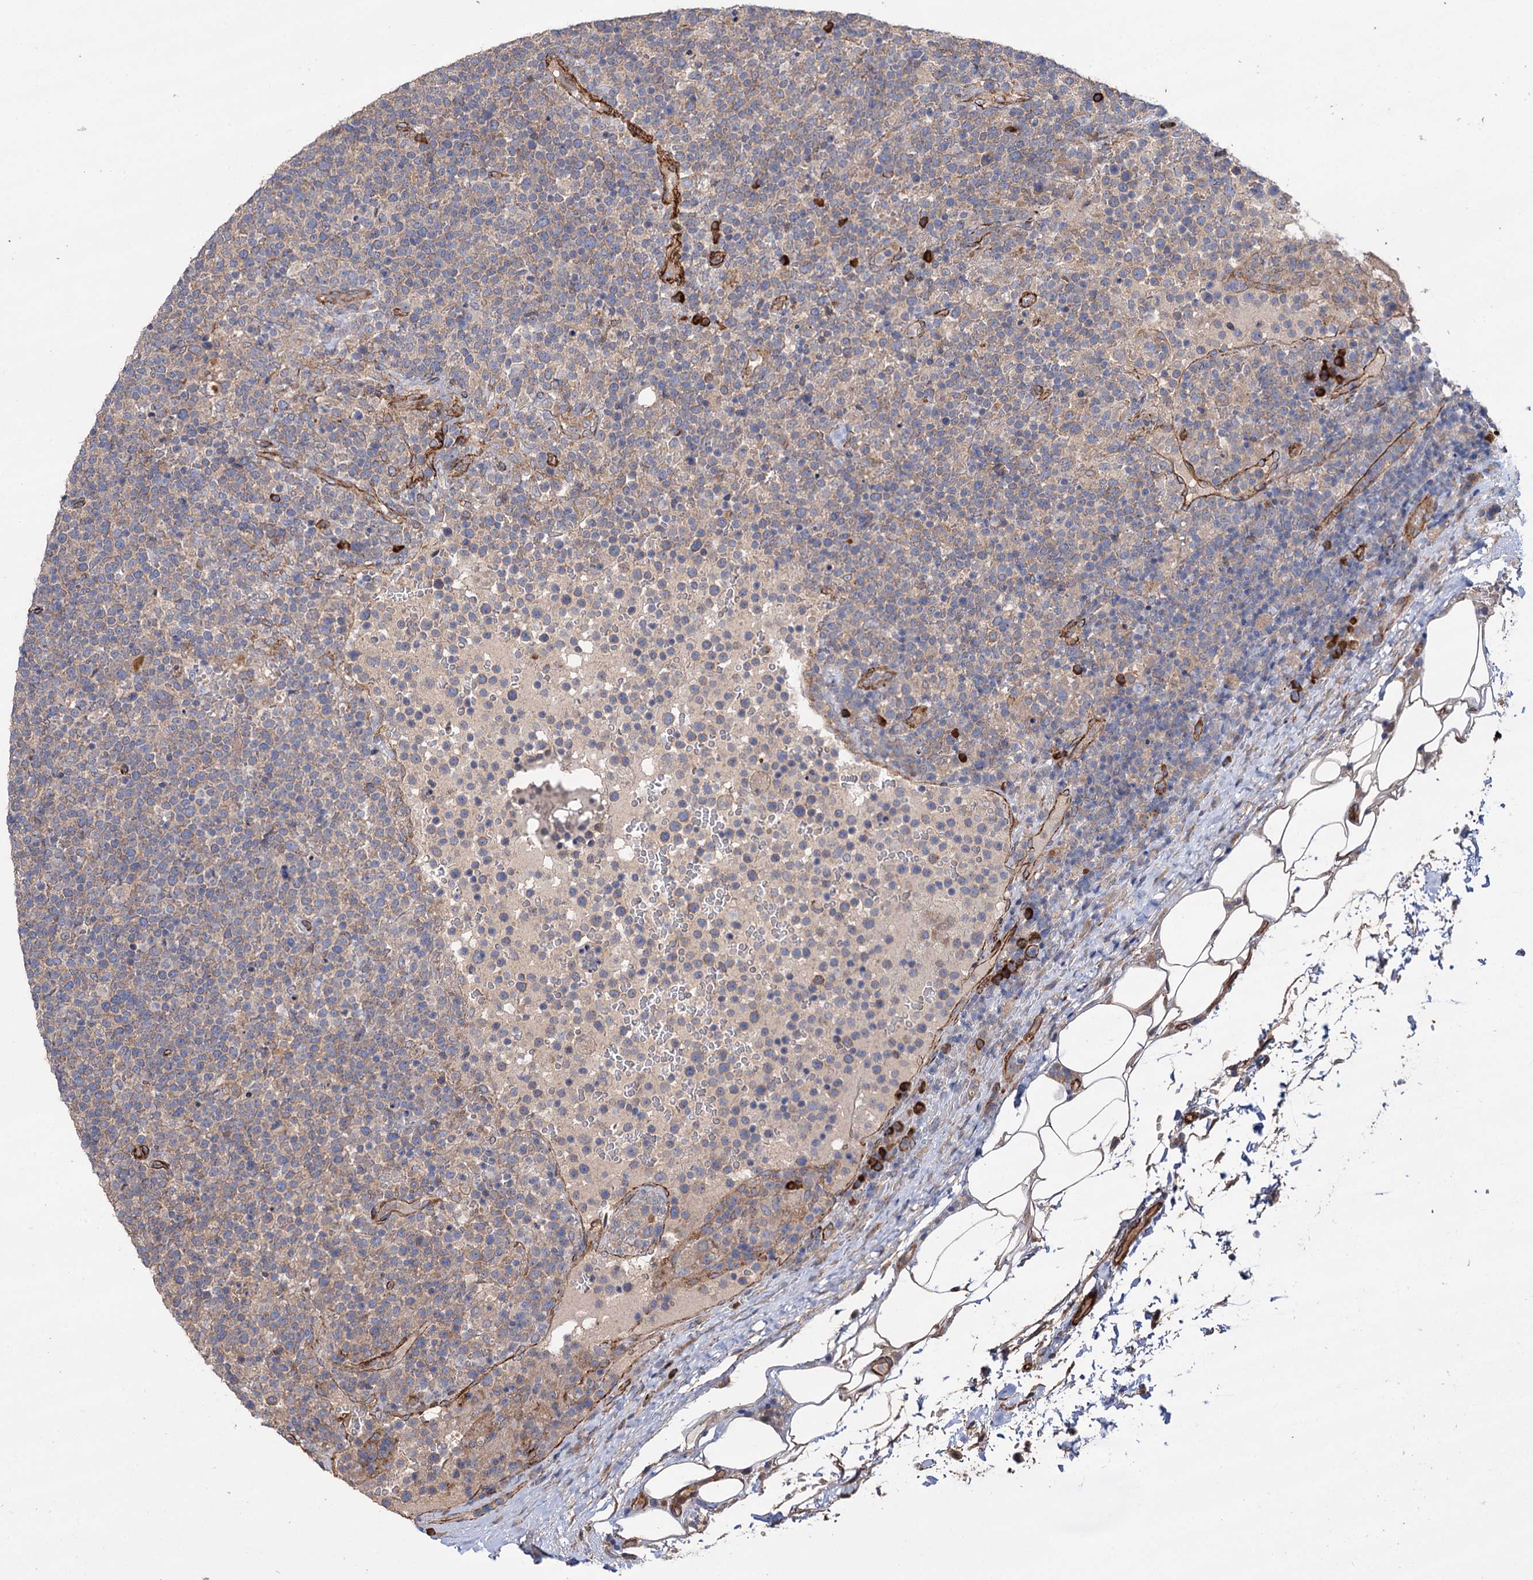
{"staining": {"intensity": "negative", "quantity": "none", "location": "none"}, "tissue": "lymphoma", "cell_type": "Tumor cells", "image_type": "cancer", "snomed": [{"axis": "morphology", "description": "Malignant lymphoma, non-Hodgkin's type, High grade"}, {"axis": "topography", "description": "Lymph node"}], "caption": "IHC micrograph of neoplastic tissue: lymphoma stained with DAB exhibits no significant protein expression in tumor cells.", "gene": "SPATS2", "patient": {"sex": "male", "age": 61}}